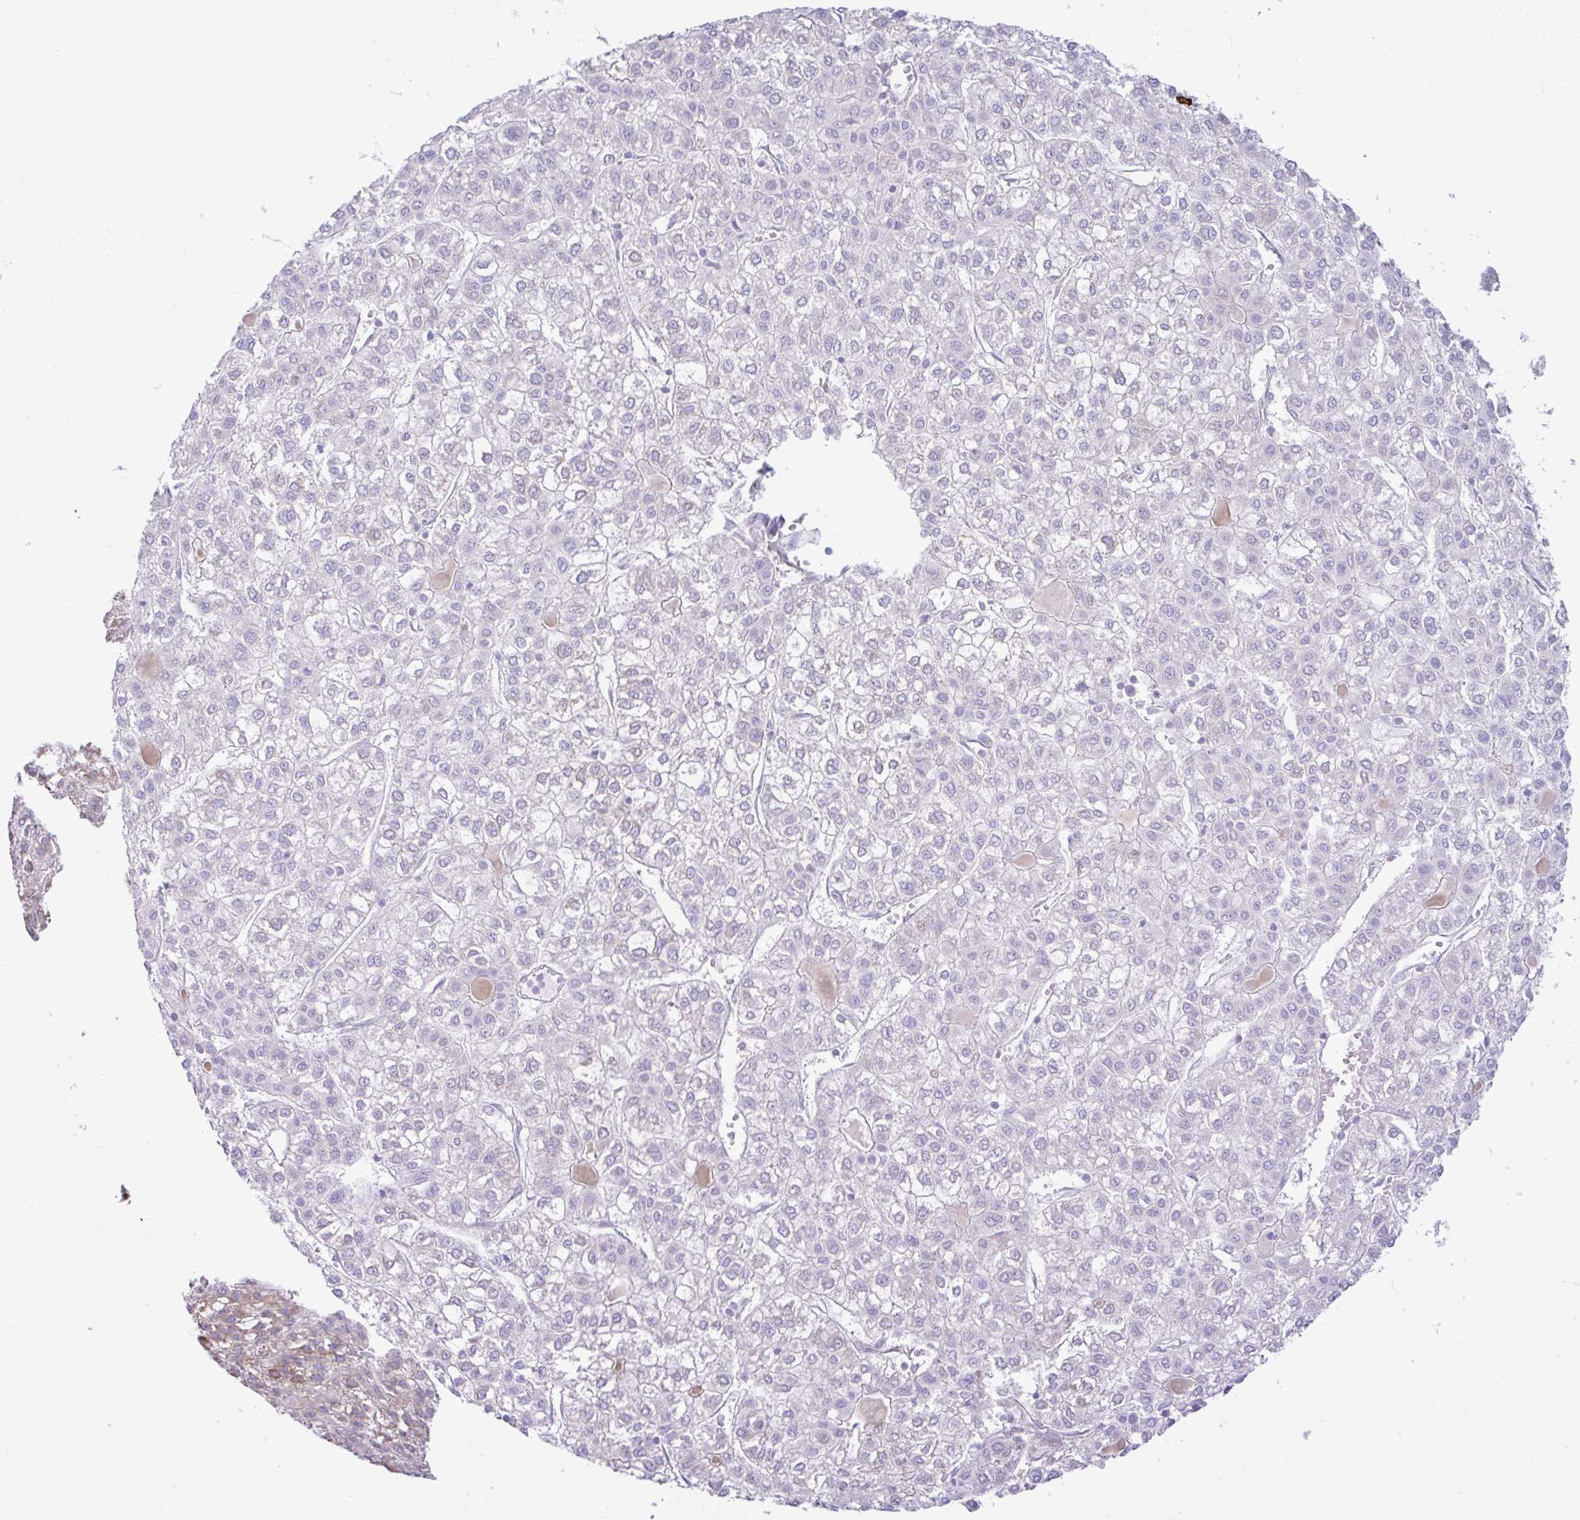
{"staining": {"intensity": "negative", "quantity": "none", "location": "none"}, "tissue": "liver cancer", "cell_type": "Tumor cells", "image_type": "cancer", "snomed": [{"axis": "morphology", "description": "Carcinoma, Hepatocellular, NOS"}, {"axis": "topography", "description": "Liver"}], "caption": "Immunohistochemical staining of human liver hepatocellular carcinoma reveals no significant expression in tumor cells. The staining was performed using DAB to visualize the protein expression in brown, while the nuclei were stained in blue with hematoxylin (Magnification: 20x).", "gene": "EEF1A2", "patient": {"sex": "female", "age": 43}}